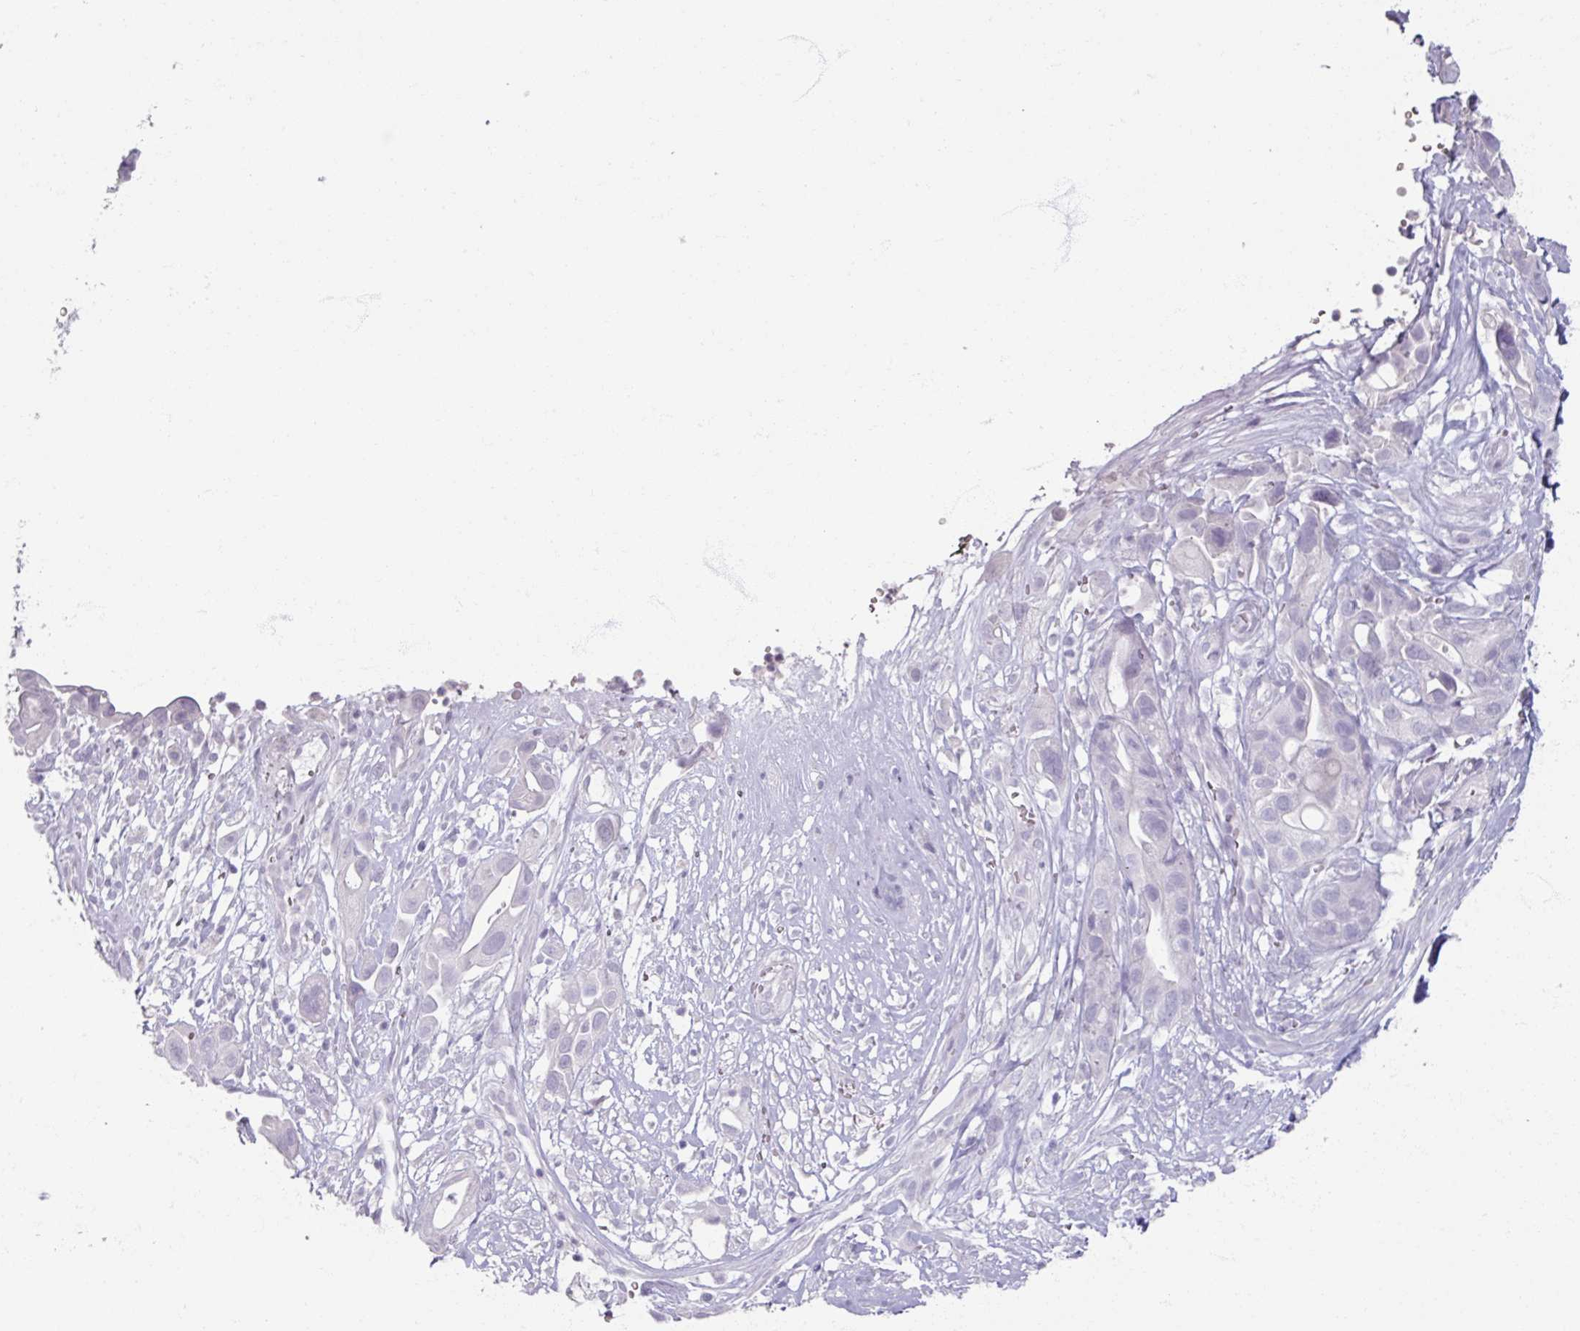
{"staining": {"intensity": "negative", "quantity": "none", "location": "none"}, "tissue": "pancreatic cancer", "cell_type": "Tumor cells", "image_type": "cancer", "snomed": [{"axis": "morphology", "description": "Adenocarcinoma, NOS"}, {"axis": "topography", "description": "Pancreas"}], "caption": "Immunohistochemistry (IHC) image of human pancreatic adenocarcinoma stained for a protein (brown), which demonstrates no positivity in tumor cells. (Immunohistochemistry, brightfield microscopy, high magnification).", "gene": "TG", "patient": {"sex": "male", "age": 44}}